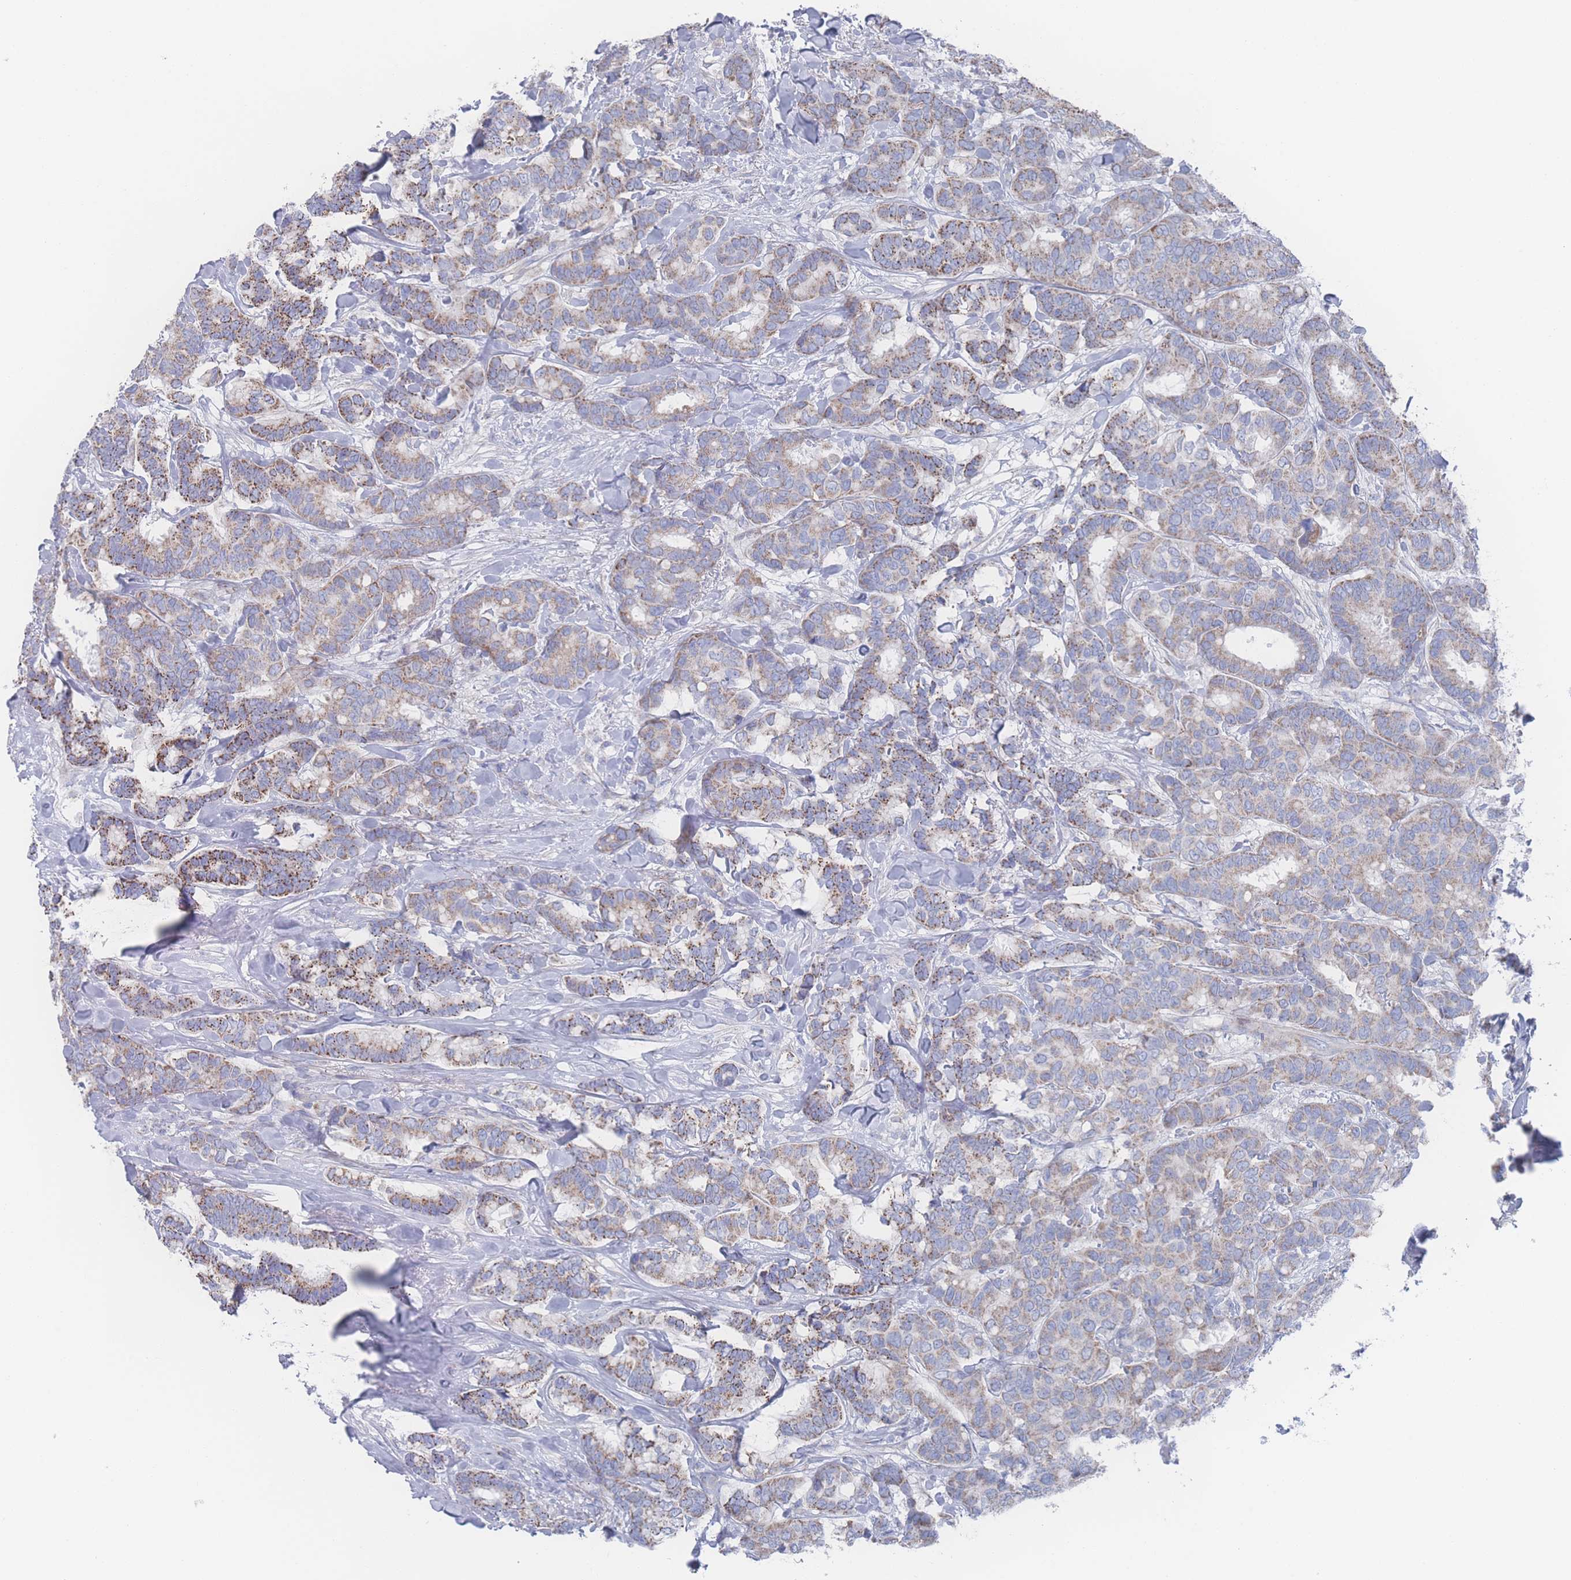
{"staining": {"intensity": "moderate", "quantity": ">75%", "location": "cytoplasmic/membranous"}, "tissue": "breast cancer", "cell_type": "Tumor cells", "image_type": "cancer", "snomed": [{"axis": "morphology", "description": "Normal tissue, NOS"}, {"axis": "morphology", "description": "Duct carcinoma"}, {"axis": "topography", "description": "Breast"}], "caption": "A micrograph showing moderate cytoplasmic/membranous positivity in about >75% of tumor cells in breast cancer, as visualized by brown immunohistochemical staining.", "gene": "SNPH", "patient": {"sex": "female", "age": 87}}